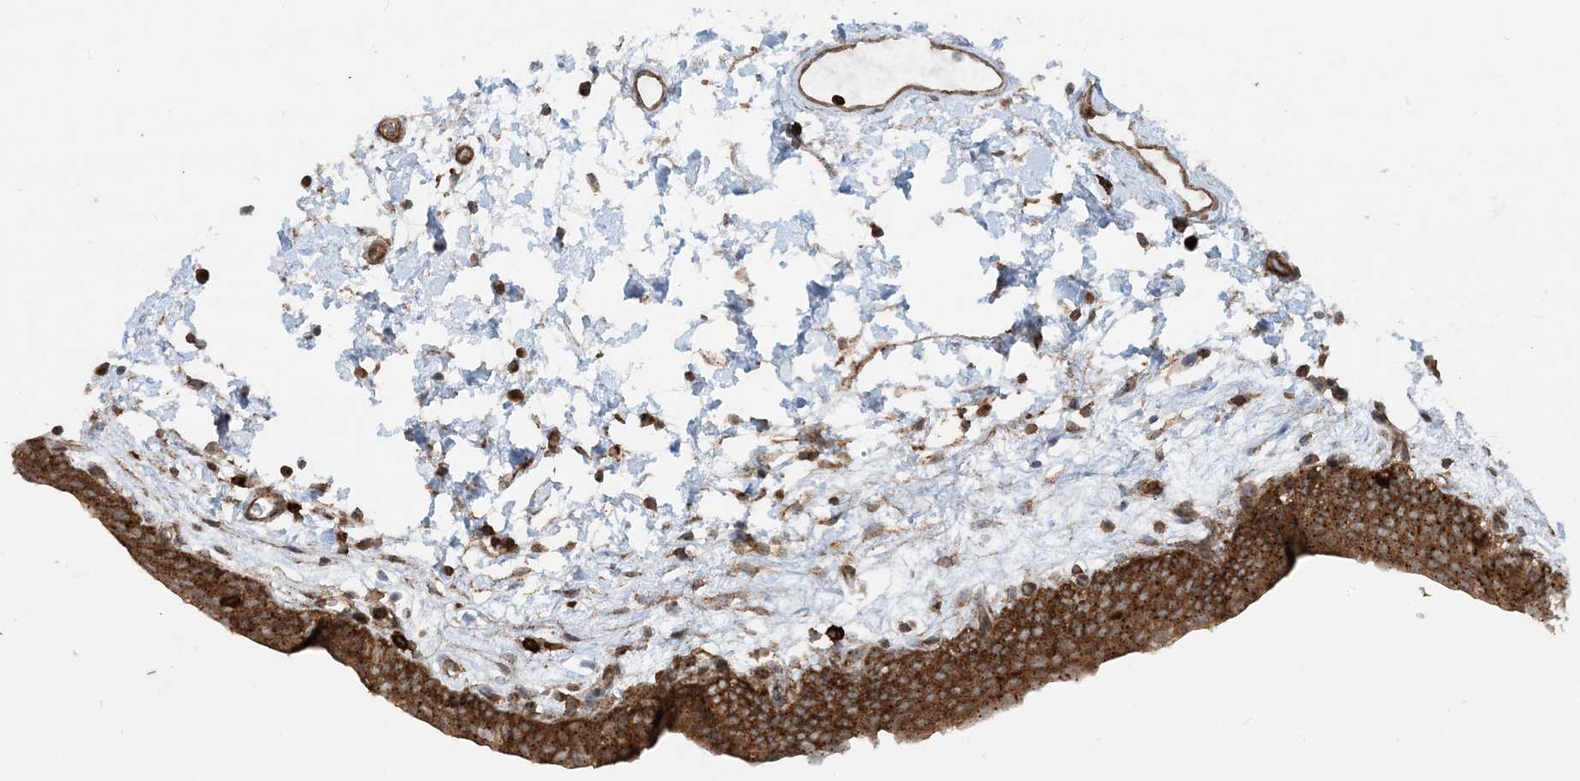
{"staining": {"intensity": "strong", "quantity": ">75%", "location": "cytoplasmic/membranous"}, "tissue": "urinary bladder", "cell_type": "Urothelial cells", "image_type": "normal", "snomed": [{"axis": "morphology", "description": "Normal tissue, NOS"}, {"axis": "topography", "description": "Urinary bladder"}], "caption": "DAB immunohistochemical staining of unremarkable human urinary bladder demonstrates strong cytoplasmic/membranous protein positivity in approximately >75% of urothelial cells. (DAB = brown stain, brightfield microscopy at high magnification).", "gene": "STAM2", "patient": {"sex": "male", "age": 83}}